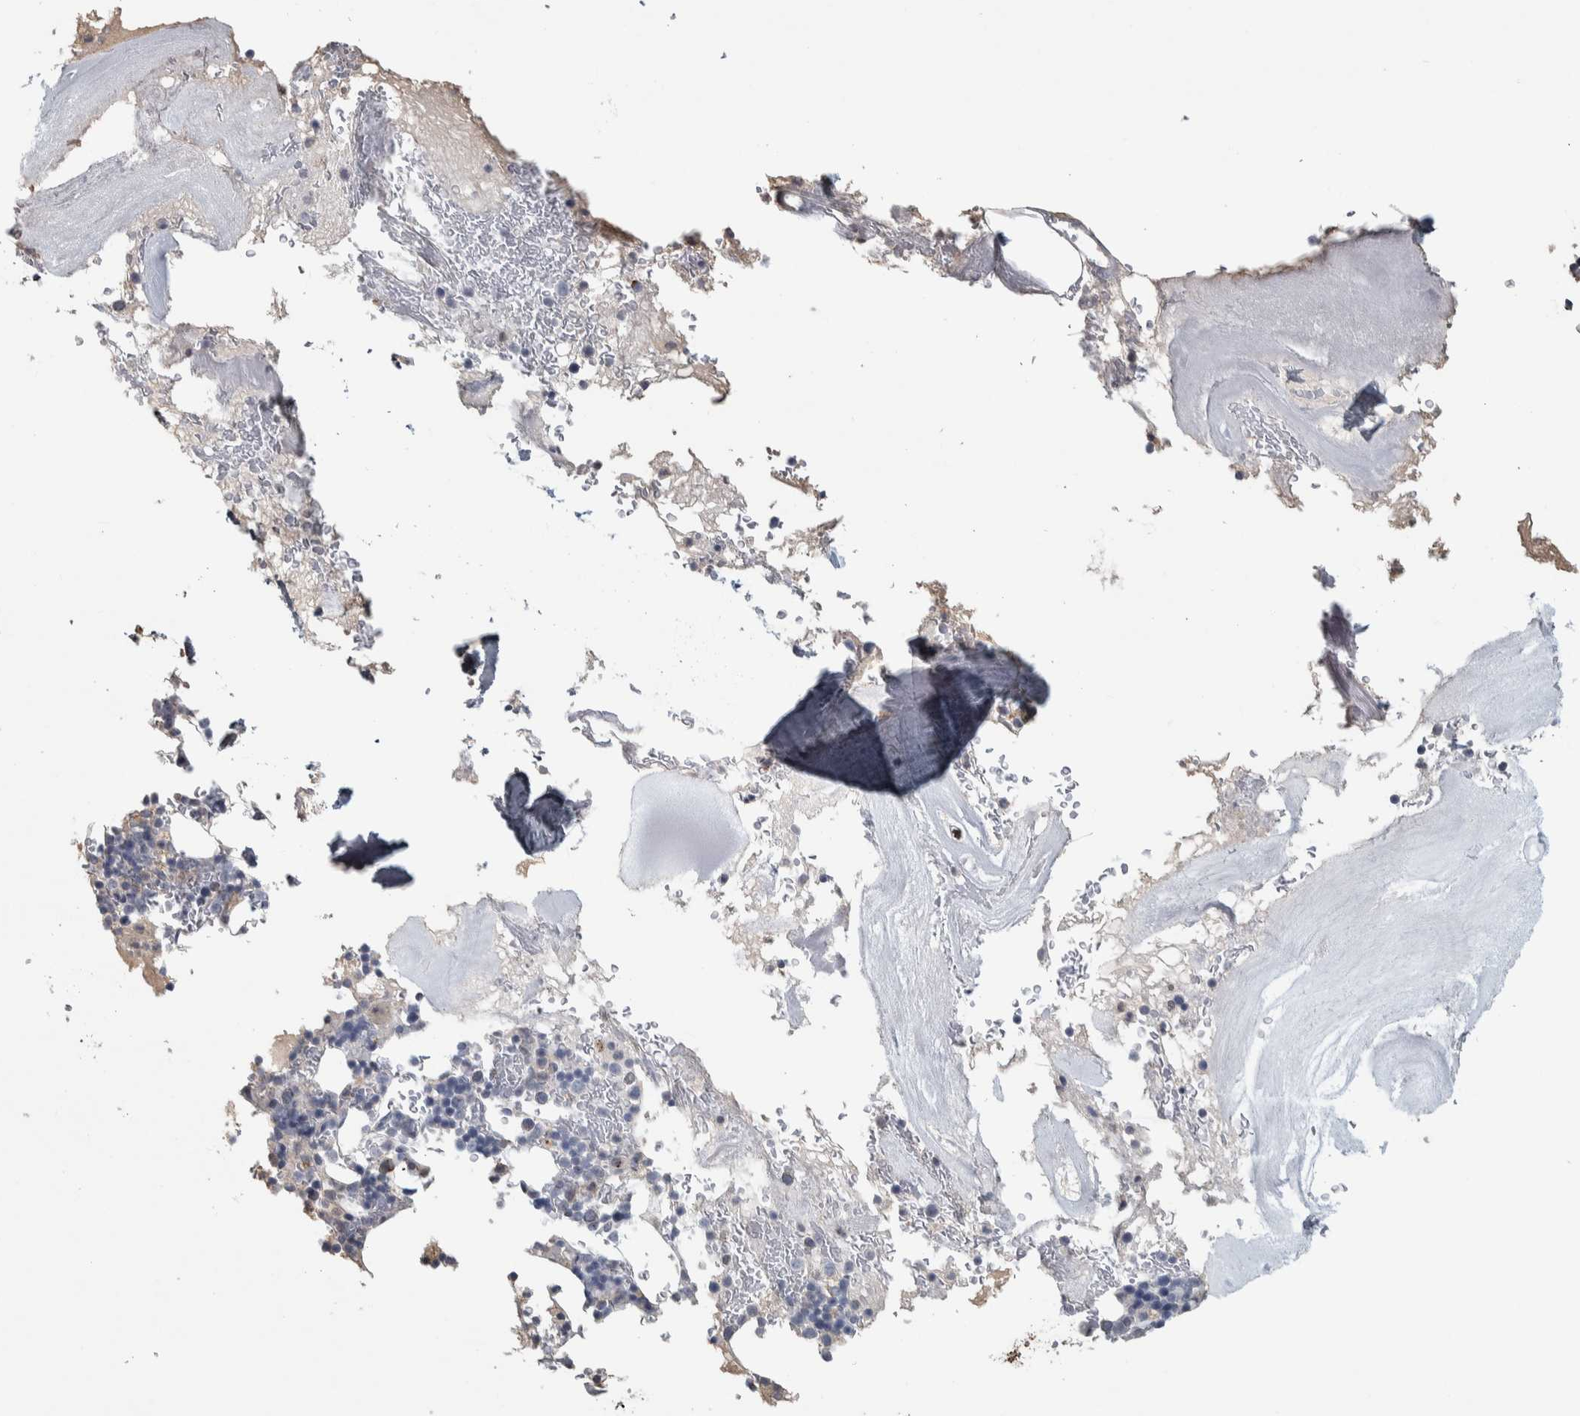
{"staining": {"intensity": "negative", "quantity": "none", "location": "none"}, "tissue": "bone marrow", "cell_type": "Hematopoietic cells", "image_type": "normal", "snomed": [{"axis": "morphology", "description": "Normal tissue, NOS"}, {"axis": "topography", "description": "Bone marrow"}], "caption": "High power microscopy histopathology image of an immunohistochemistry photomicrograph of unremarkable bone marrow, revealing no significant positivity in hematopoietic cells. Brightfield microscopy of IHC stained with DAB (3,3'-diaminobenzidine) (brown) and hematoxylin (blue), captured at high magnification.", "gene": "FAM78A", "patient": {"sex": "female", "age": 81}}